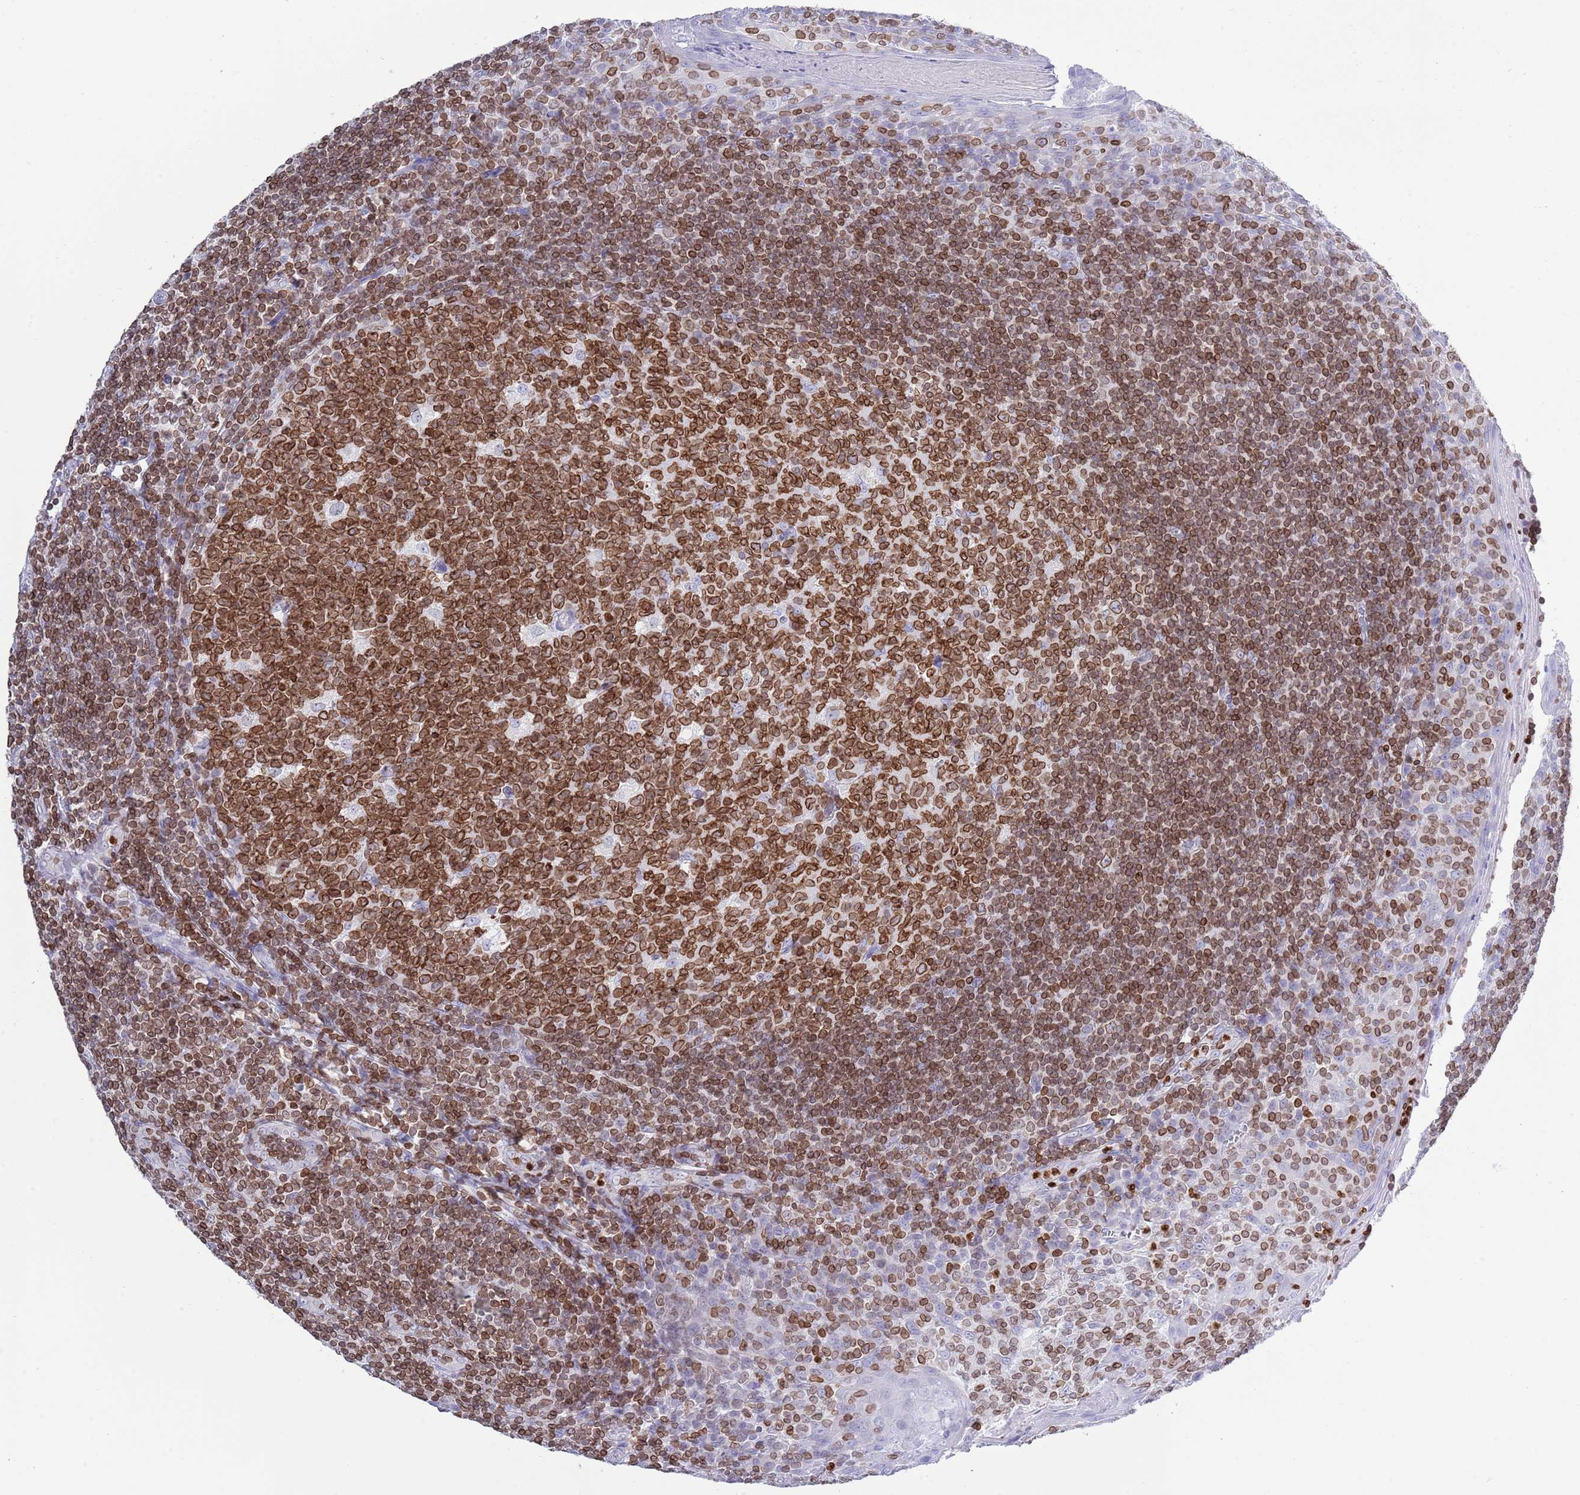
{"staining": {"intensity": "strong", "quantity": ">75%", "location": "cytoplasmic/membranous,nuclear"}, "tissue": "tonsil", "cell_type": "Germinal center cells", "image_type": "normal", "snomed": [{"axis": "morphology", "description": "Normal tissue, NOS"}, {"axis": "topography", "description": "Tonsil"}], "caption": "Brown immunohistochemical staining in normal tonsil shows strong cytoplasmic/membranous,nuclear positivity in about >75% of germinal center cells. The staining is performed using DAB (3,3'-diaminobenzidine) brown chromogen to label protein expression. The nuclei are counter-stained blue using hematoxylin.", "gene": "LBR", "patient": {"sex": "male", "age": 27}}